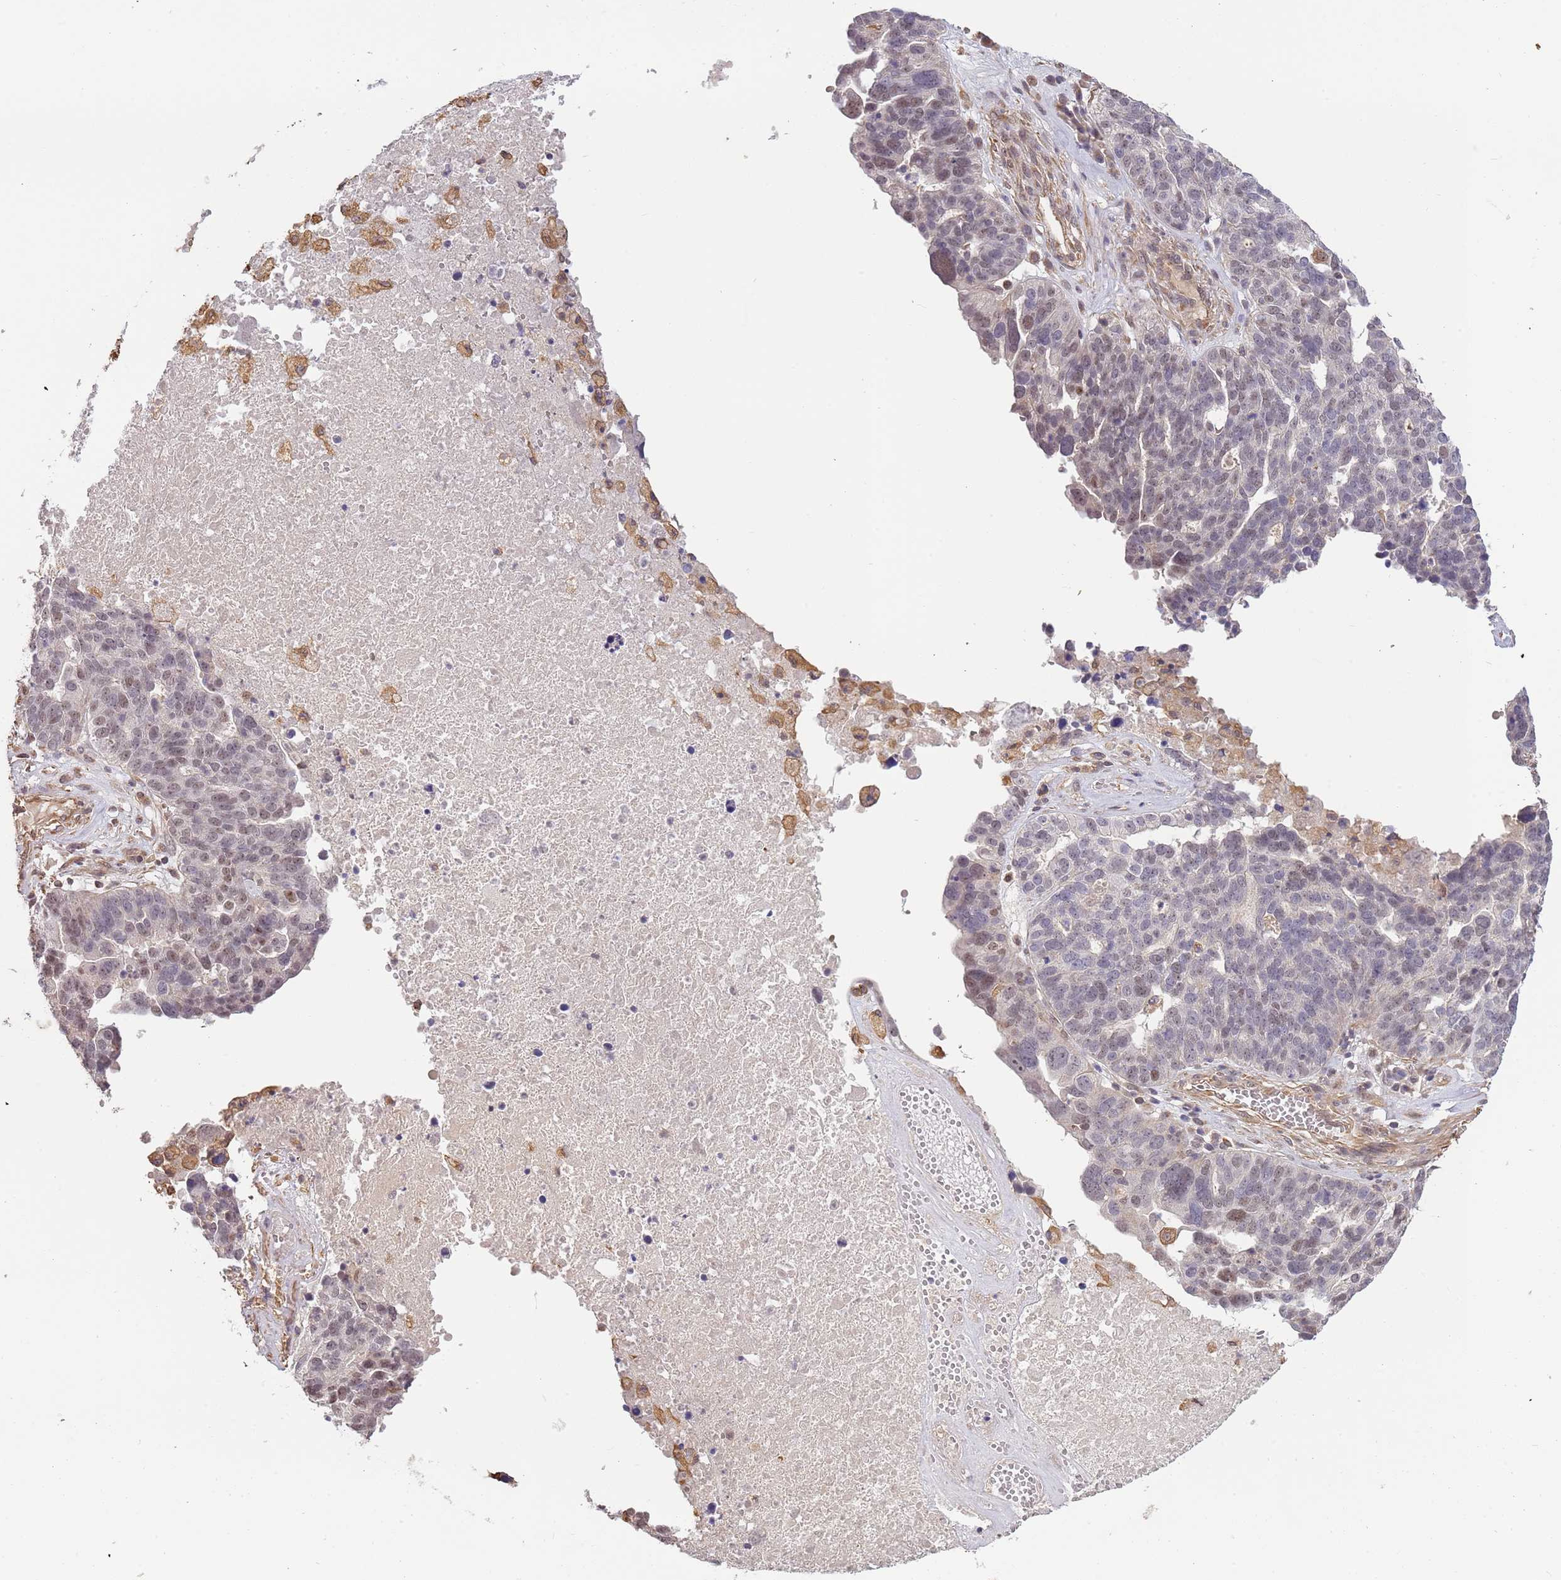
{"staining": {"intensity": "moderate", "quantity": "<25%", "location": "nuclear"}, "tissue": "ovarian cancer", "cell_type": "Tumor cells", "image_type": "cancer", "snomed": [{"axis": "morphology", "description": "Cystadenocarcinoma, serous, NOS"}, {"axis": "topography", "description": "Ovary"}], "caption": "Protein staining of ovarian cancer tissue displays moderate nuclear staining in about <25% of tumor cells.", "gene": "SURF2", "patient": {"sex": "female", "age": 59}}